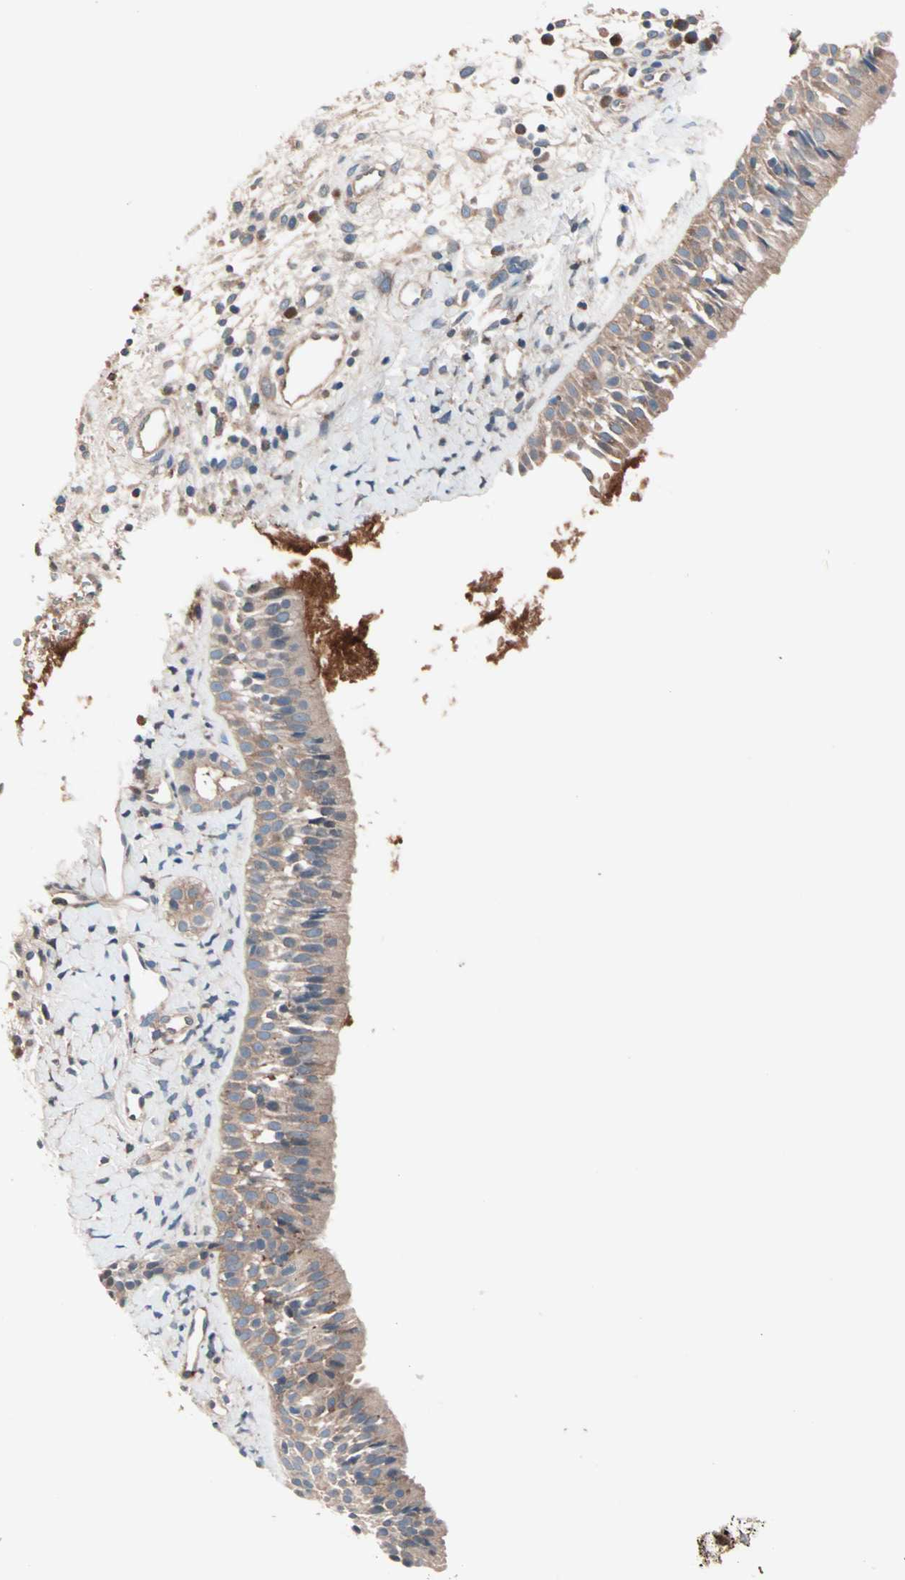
{"staining": {"intensity": "weak", "quantity": ">75%", "location": "cytoplasmic/membranous"}, "tissue": "nasopharynx", "cell_type": "Respiratory epithelial cells", "image_type": "normal", "snomed": [{"axis": "morphology", "description": "Normal tissue, NOS"}, {"axis": "topography", "description": "Nasopharynx"}], "caption": "Approximately >75% of respiratory epithelial cells in unremarkable nasopharynx display weak cytoplasmic/membranous protein positivity as visualized by brown immunohistochemical staining.", "gene": "CAD", "patient": {"sex": "male", "age": 22}}